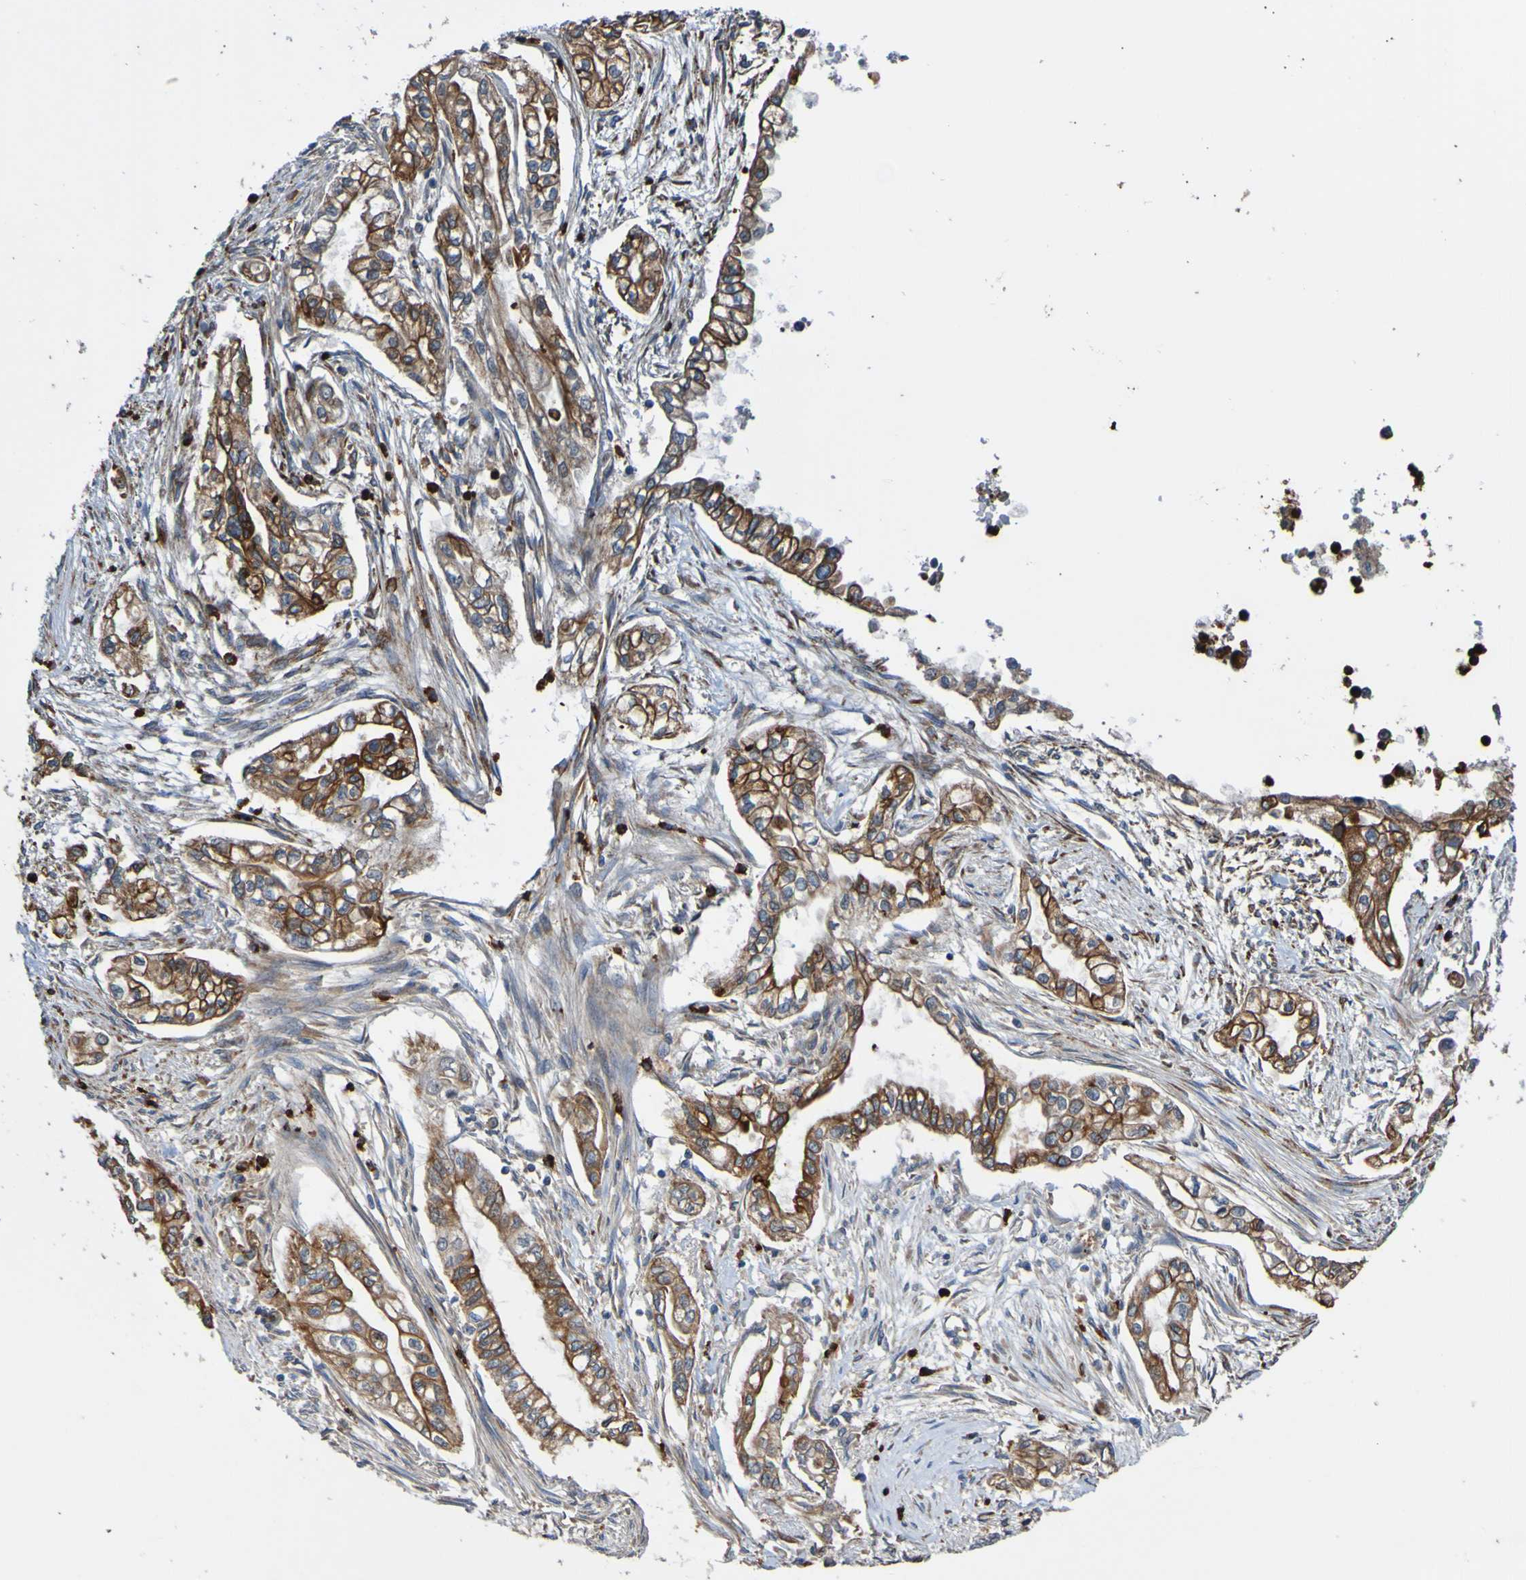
{"staining": {"intensity": "strong", "quantity": ">75%", "location": "cytoplasmic/membranous"}, "tissue": "pancreatic cancer", "cell_type": "Tumor cells", "image_type": "cancer", "snomed": [{"axis": "morphology", "description": "Normal tissue, NOS"}, {"axis": "topography", "description": "Pancreas"}], "caption": "Immunohistochemistry (DAB) staining of human pancreatic cancer displays strong cytoplasmic/membranous protein staining in about >75% of tumor cells.", "gene": "ST8SIA6", "patient": {"sex": "male", "age": 42}}